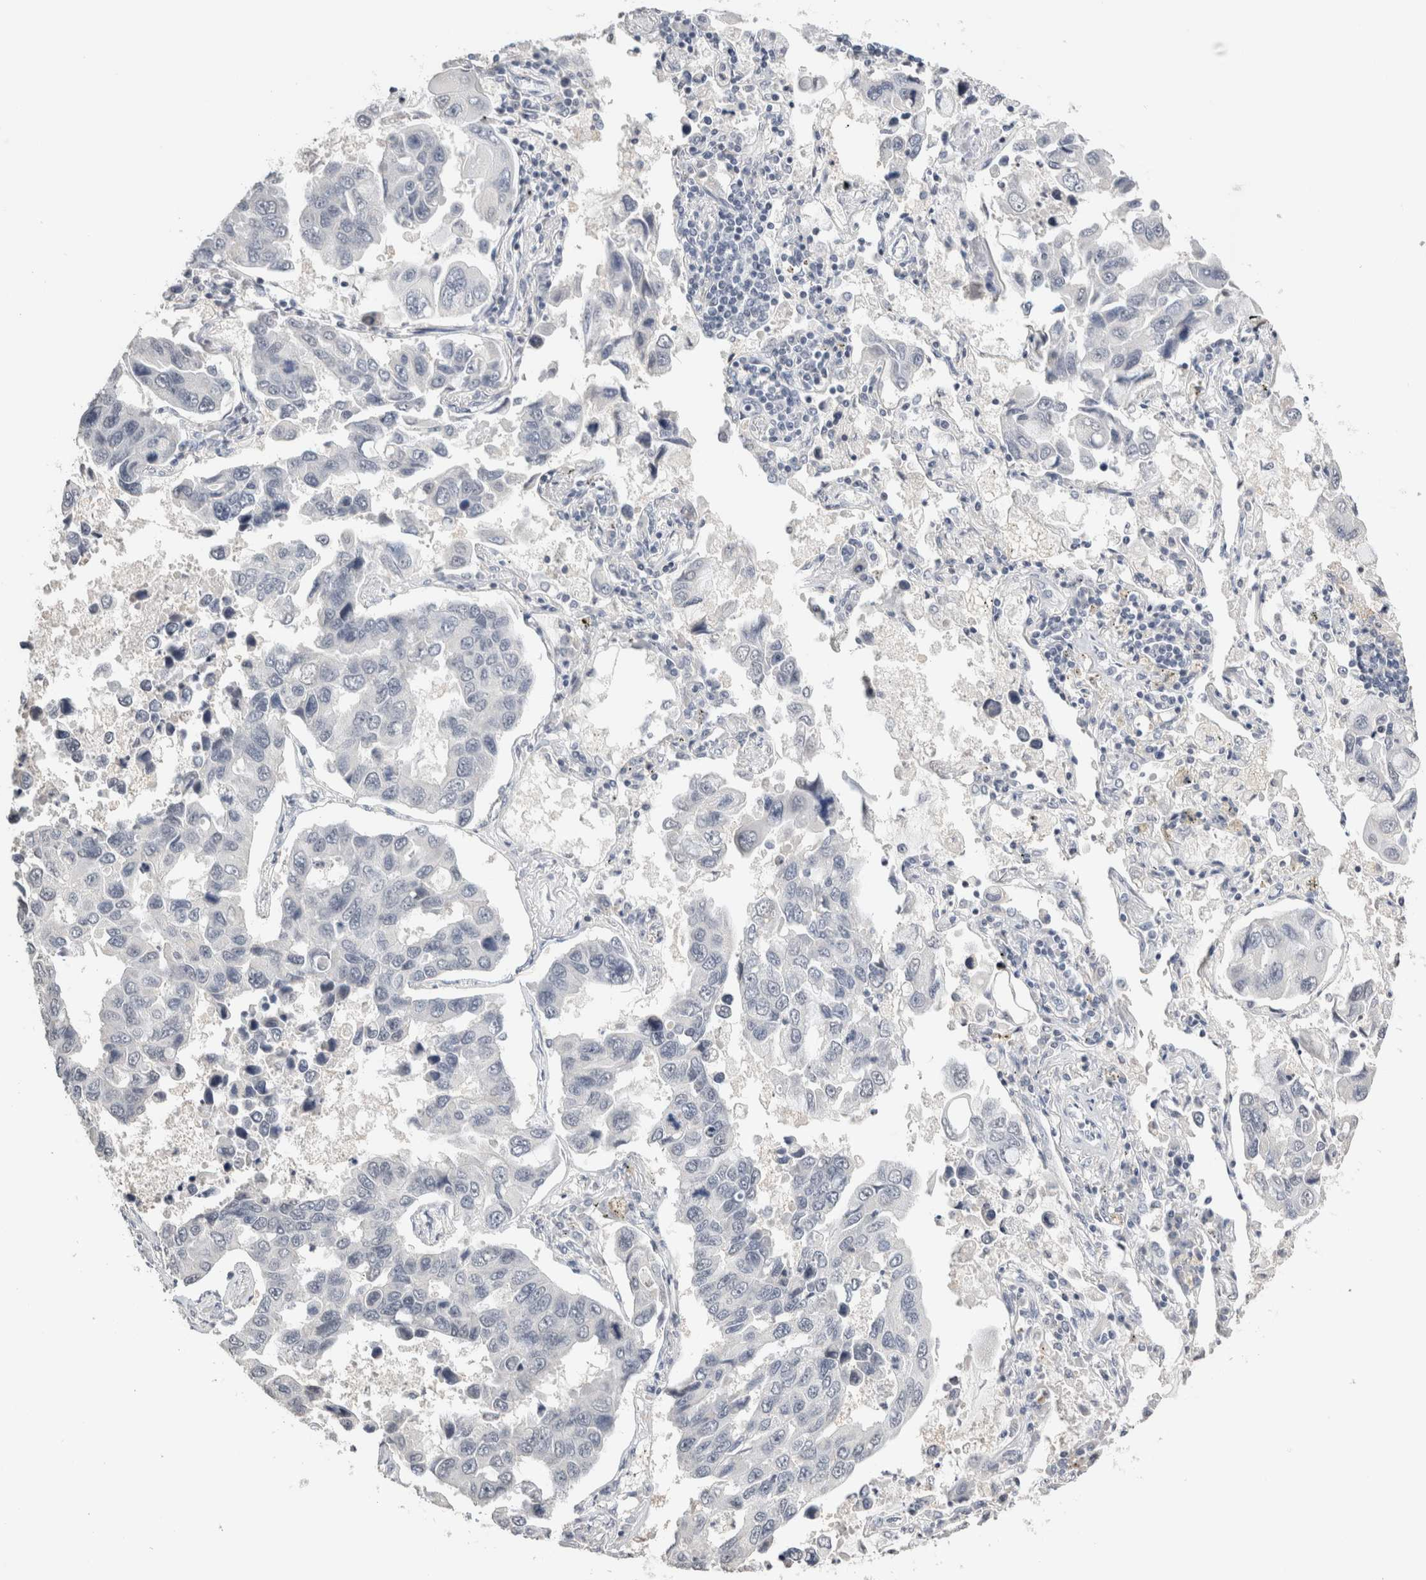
{"staining": {"intensity": "negative", "quantity": "none", "location": "none"}, "tissue": "lung cancer", "cell_type": "Tumor cells", "image_type": "cancer", "snomed": [{"axis": "morphology", "description": "Adenocarcinoma, NOS"}, {"axis": "topography", "description": "Lung"}], "caption": "The photomicrograph demonstrates no significant staining in tumor cells of lung cancer.", "gene": "CRAT", "patient": {"sex": "male", "age": 64}}